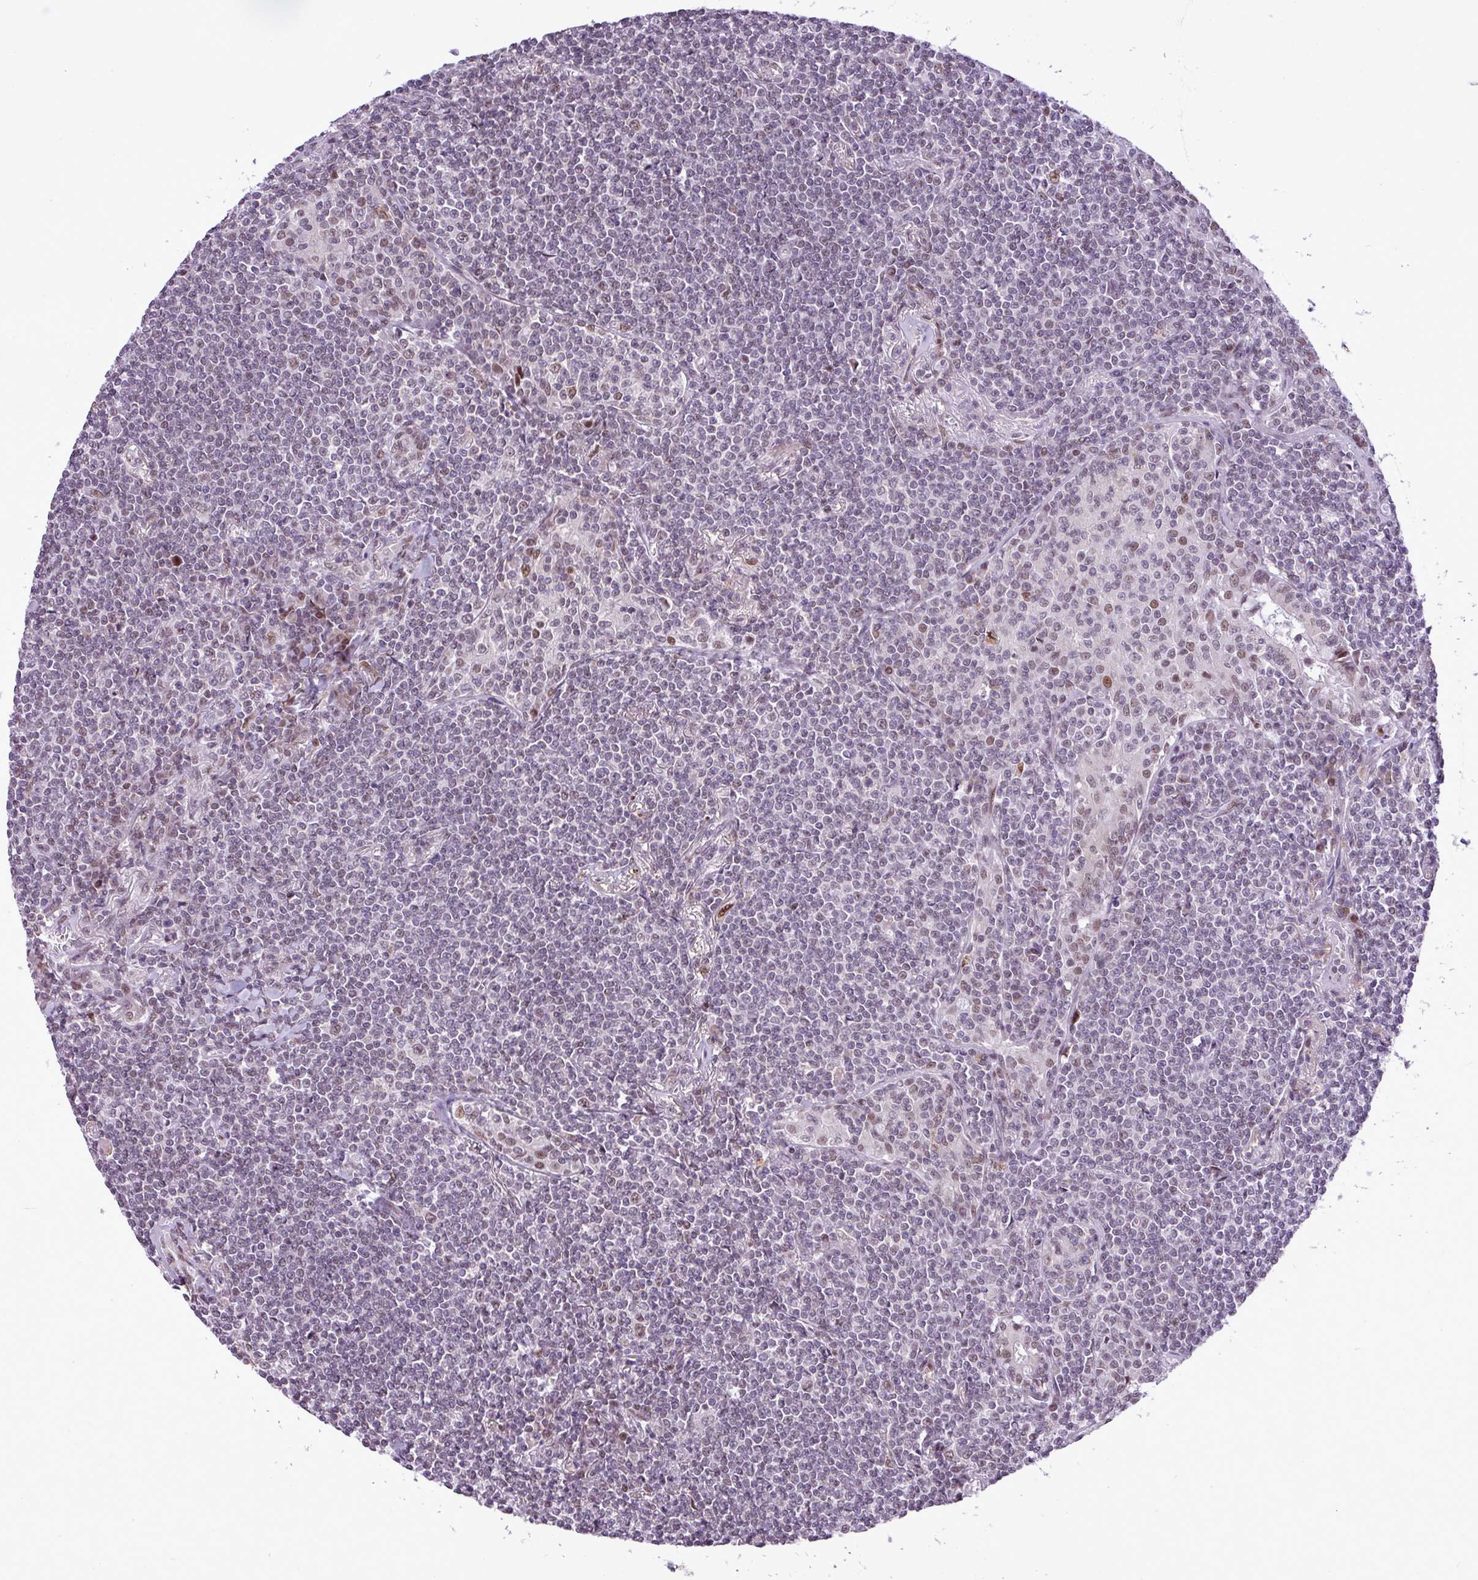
{"staining": {"intensity": "weak", "quantity": "<25%", "location": "nuclear"}, "tissue": "lymphoma", "cell_type": "Tumor cells", "image_type": "cancer", "snomed": [{"axis": "morphology", "description": "Malignant lymphoma, non-Hodgkin's type, Low grade"}, {"axis": "topography", "description": "Lung"}], "caption": "This photomicrograph is of malignant lymphoma, non-Hodgkin's type (low-grade) stained with IHC to label a protein in brown with the nuclei are counter-stained blue. There is no staining in tumor cells.", "gene": "ZNF354A", "patient": {"sex": "female", "age": 71}}